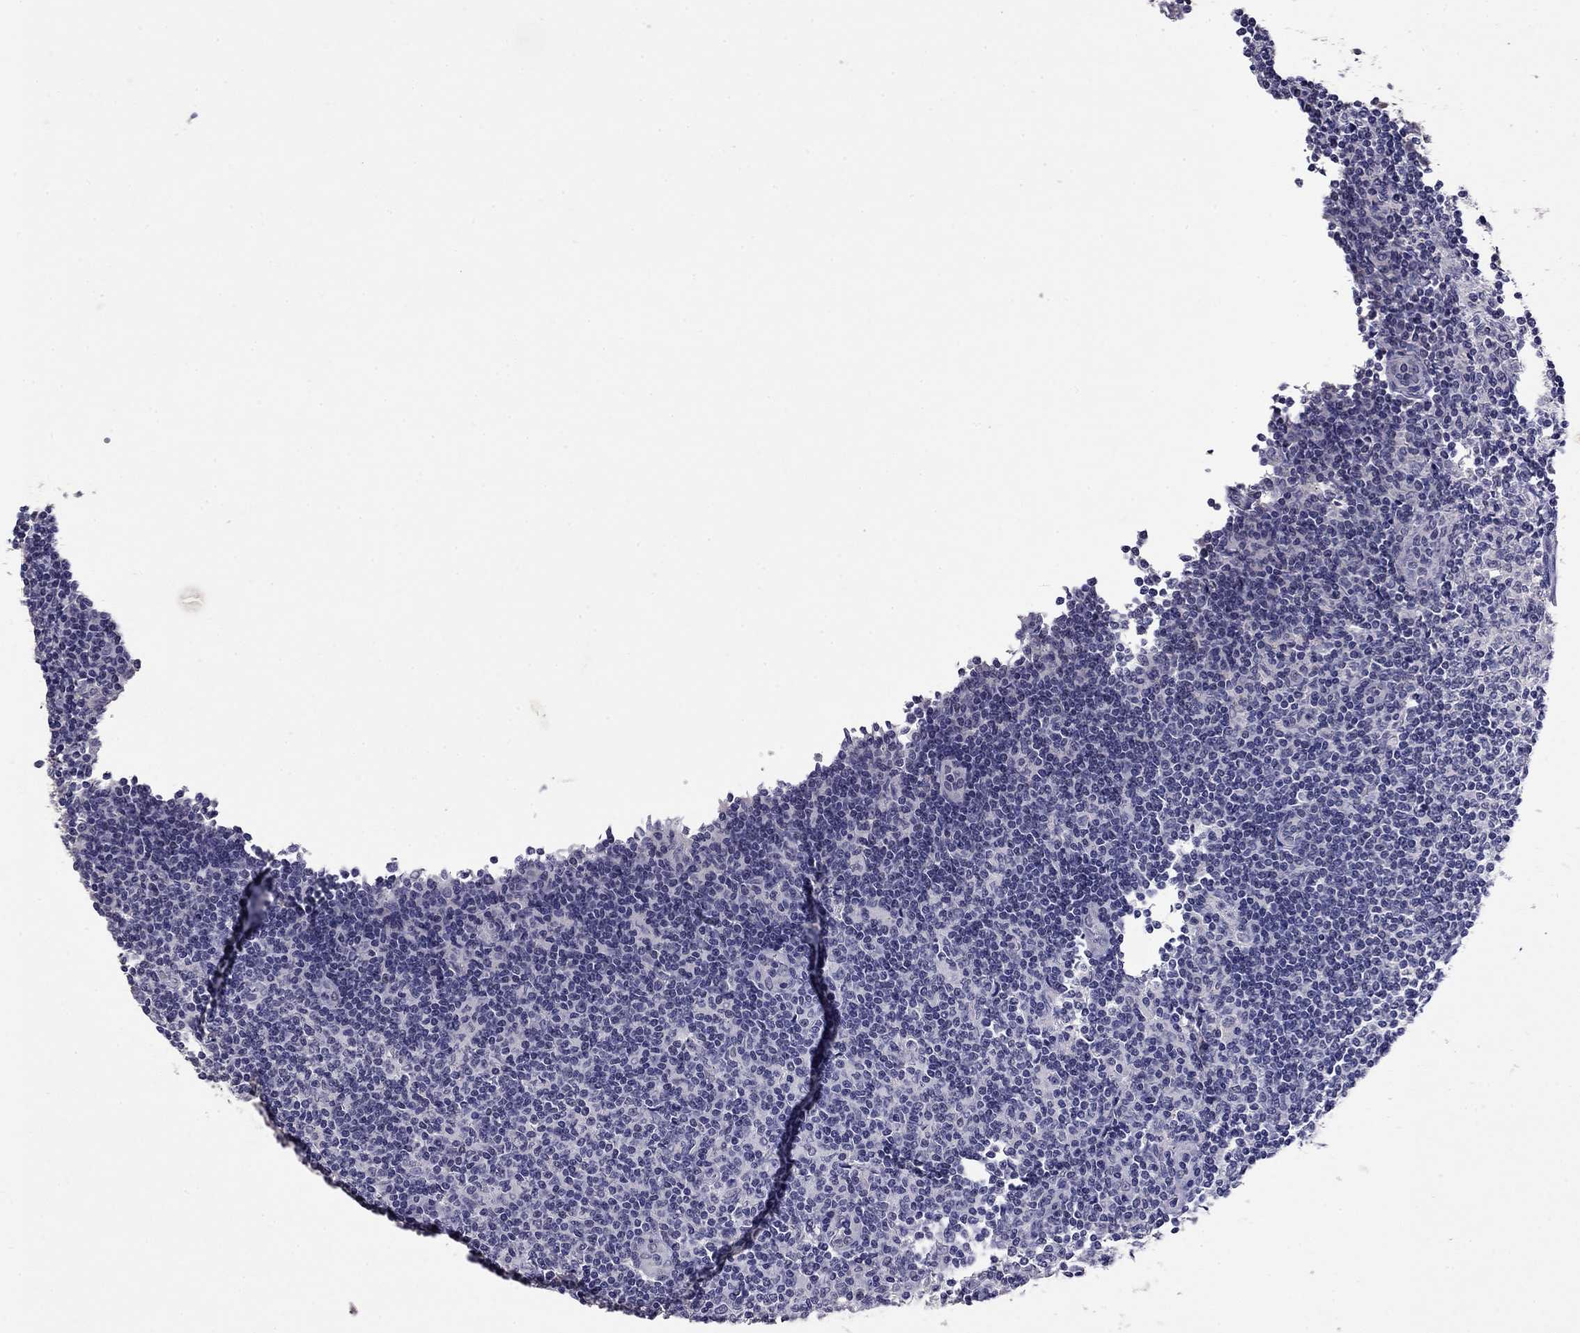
{"staining": {"intensity": "negative", "quantity": "none", "location": "none"}, "tissue": "lymph node", "cell_type": "Germinal center cells", "image_type": "normal", "snomed": [{"axis": "morphology", "description": "Normal tissue, NOS"}, {"axis": "topography", "description": "Lymph node"}], "caption": "An image of human lymph node is negative for staining in germinal center cells. (Stains: DAB (3,3'-diaminobenzidine) IHC with hematoxylin counter stain, Microscopy: brightfield microscopy at high magnification).", "gene": "WNK3", "patient": {"sex": "male", "age": 59}}